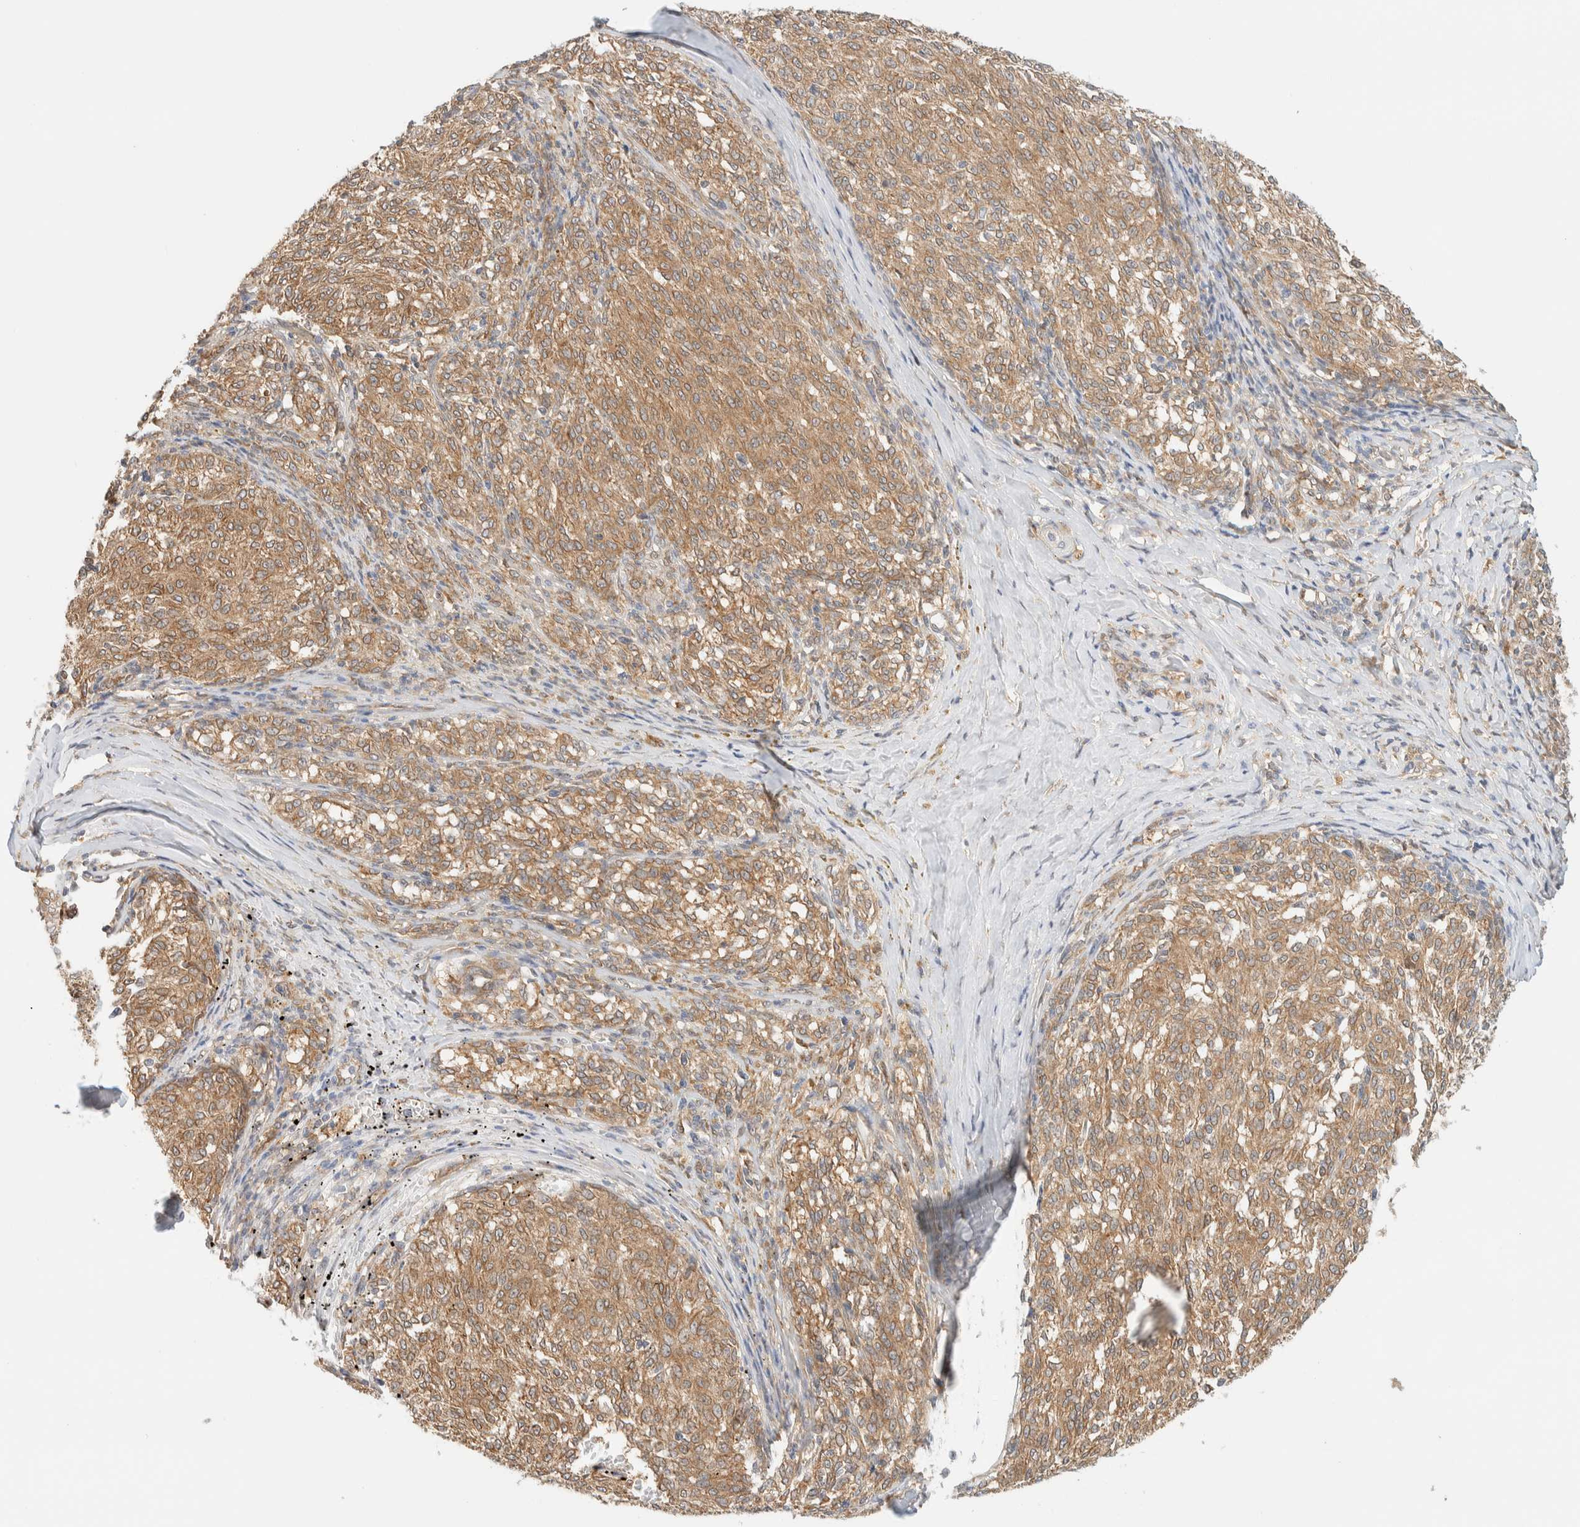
{"staining": {"intensity": "moderate", "quantity": ">75%", "location": "cytoplasmic/membranous"}, "tissue": "melanoma", "cell_type": "Tumor cells", "image_type": "cancer", "snomed": [{"axis": "morphology", "description": "Malignant melanoma, NOS"}, {"axis": "topography", "description": "Skin"}], "caption": "DAB immunohistochemical staining of human malignant melanoma exhibits moderate cytoplasmic/membranous protein positivity in about >75% of tumor cells.", "gene": "NT5C", "patient": {"sex": "female", "age": 72}}